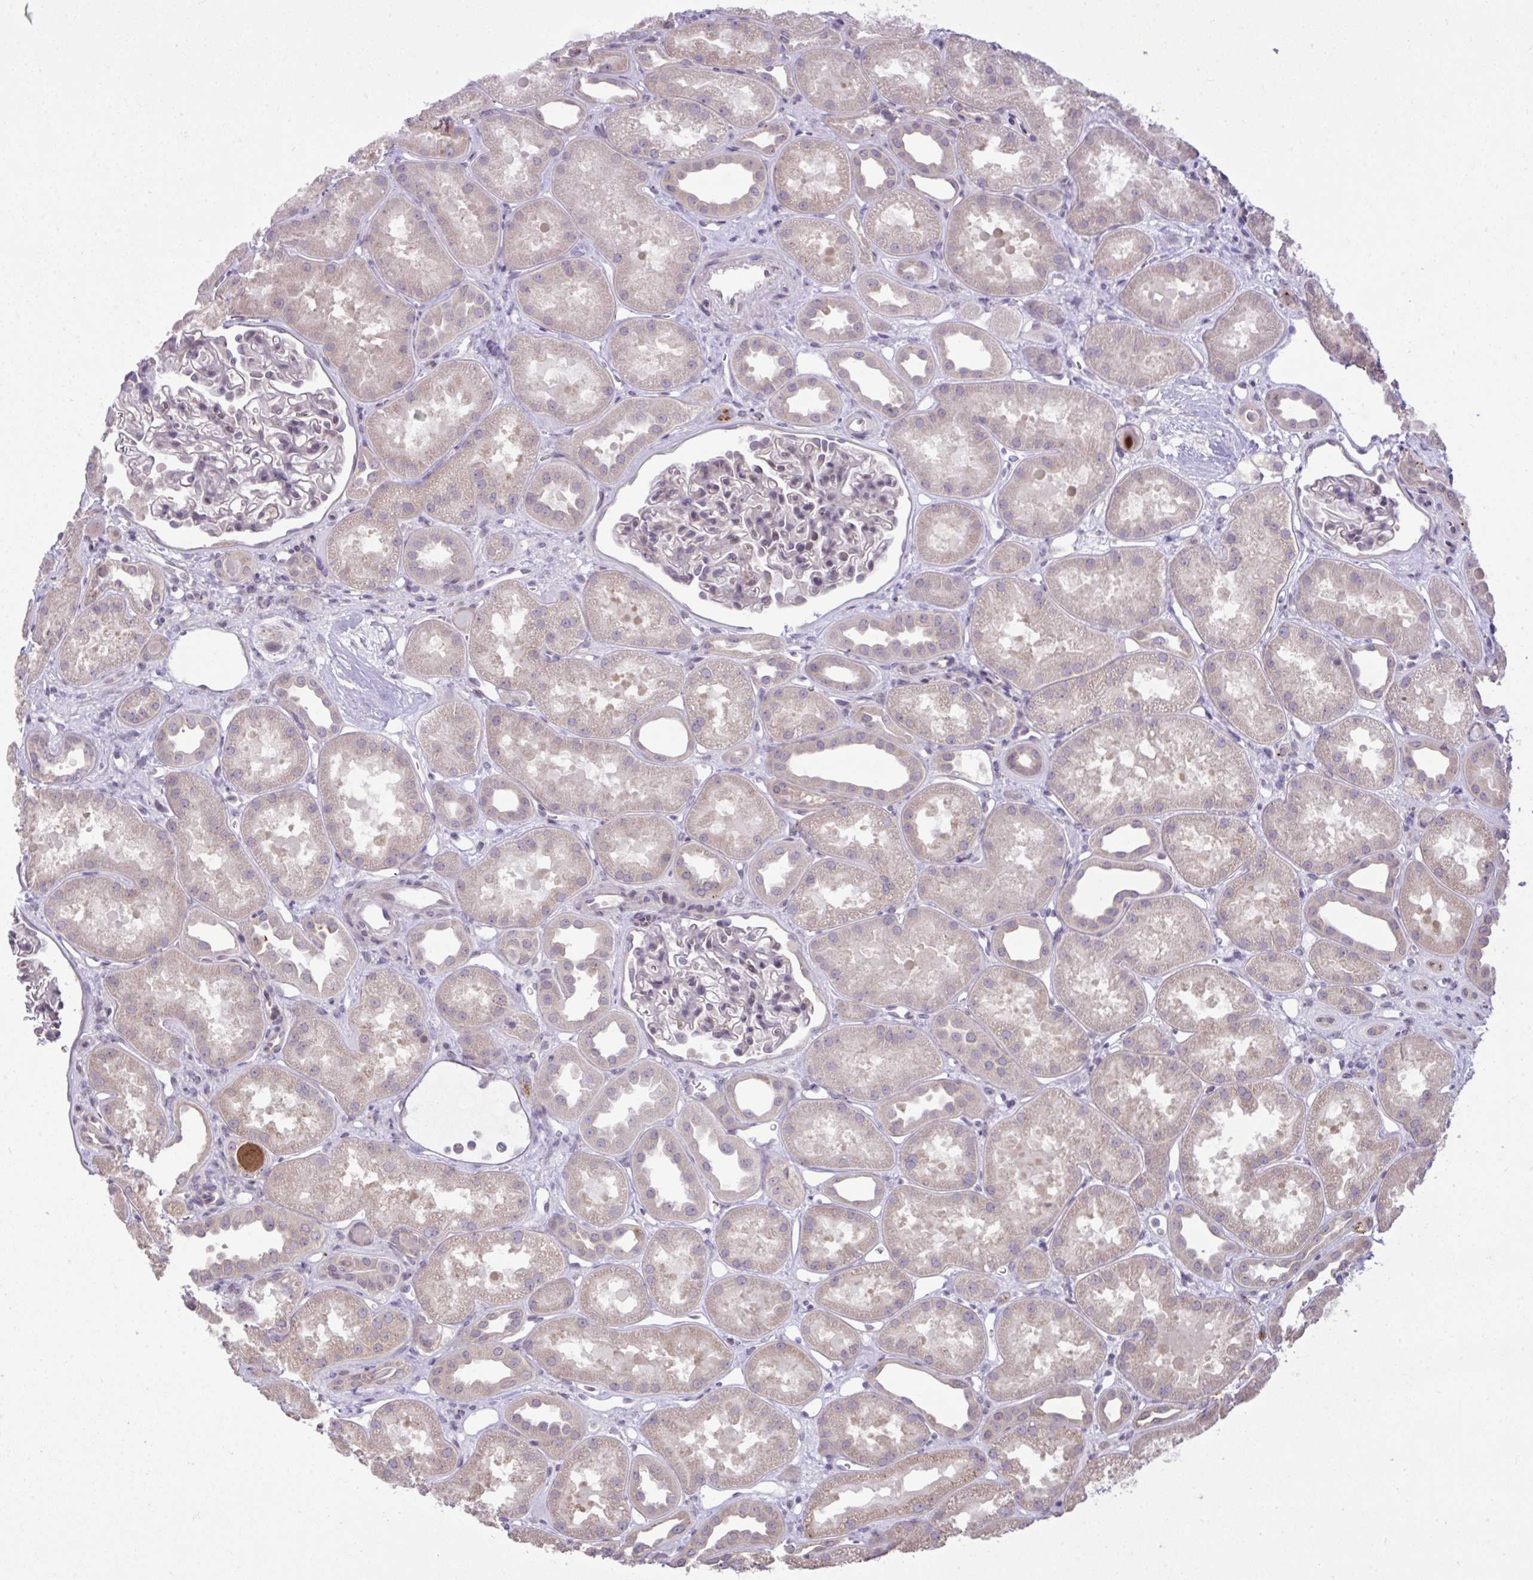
{"staining": {"intensity": "negative", "quantity": "none", "location": "none"}, "tissue": "kidney", "cell_type": "Cells in glomeruli", "image_type": "normal", "snomed": [{"axis": "morphology", "description": "Normal tissue, NOS"}, {"axis": "topography", "description": "Kidney"}], "caption": "A histopathology image of human kidney is negative for staining in cells in glomeruli.", "gene": "CYP20A1", "patient": {"sex": "male", "age": 61}}